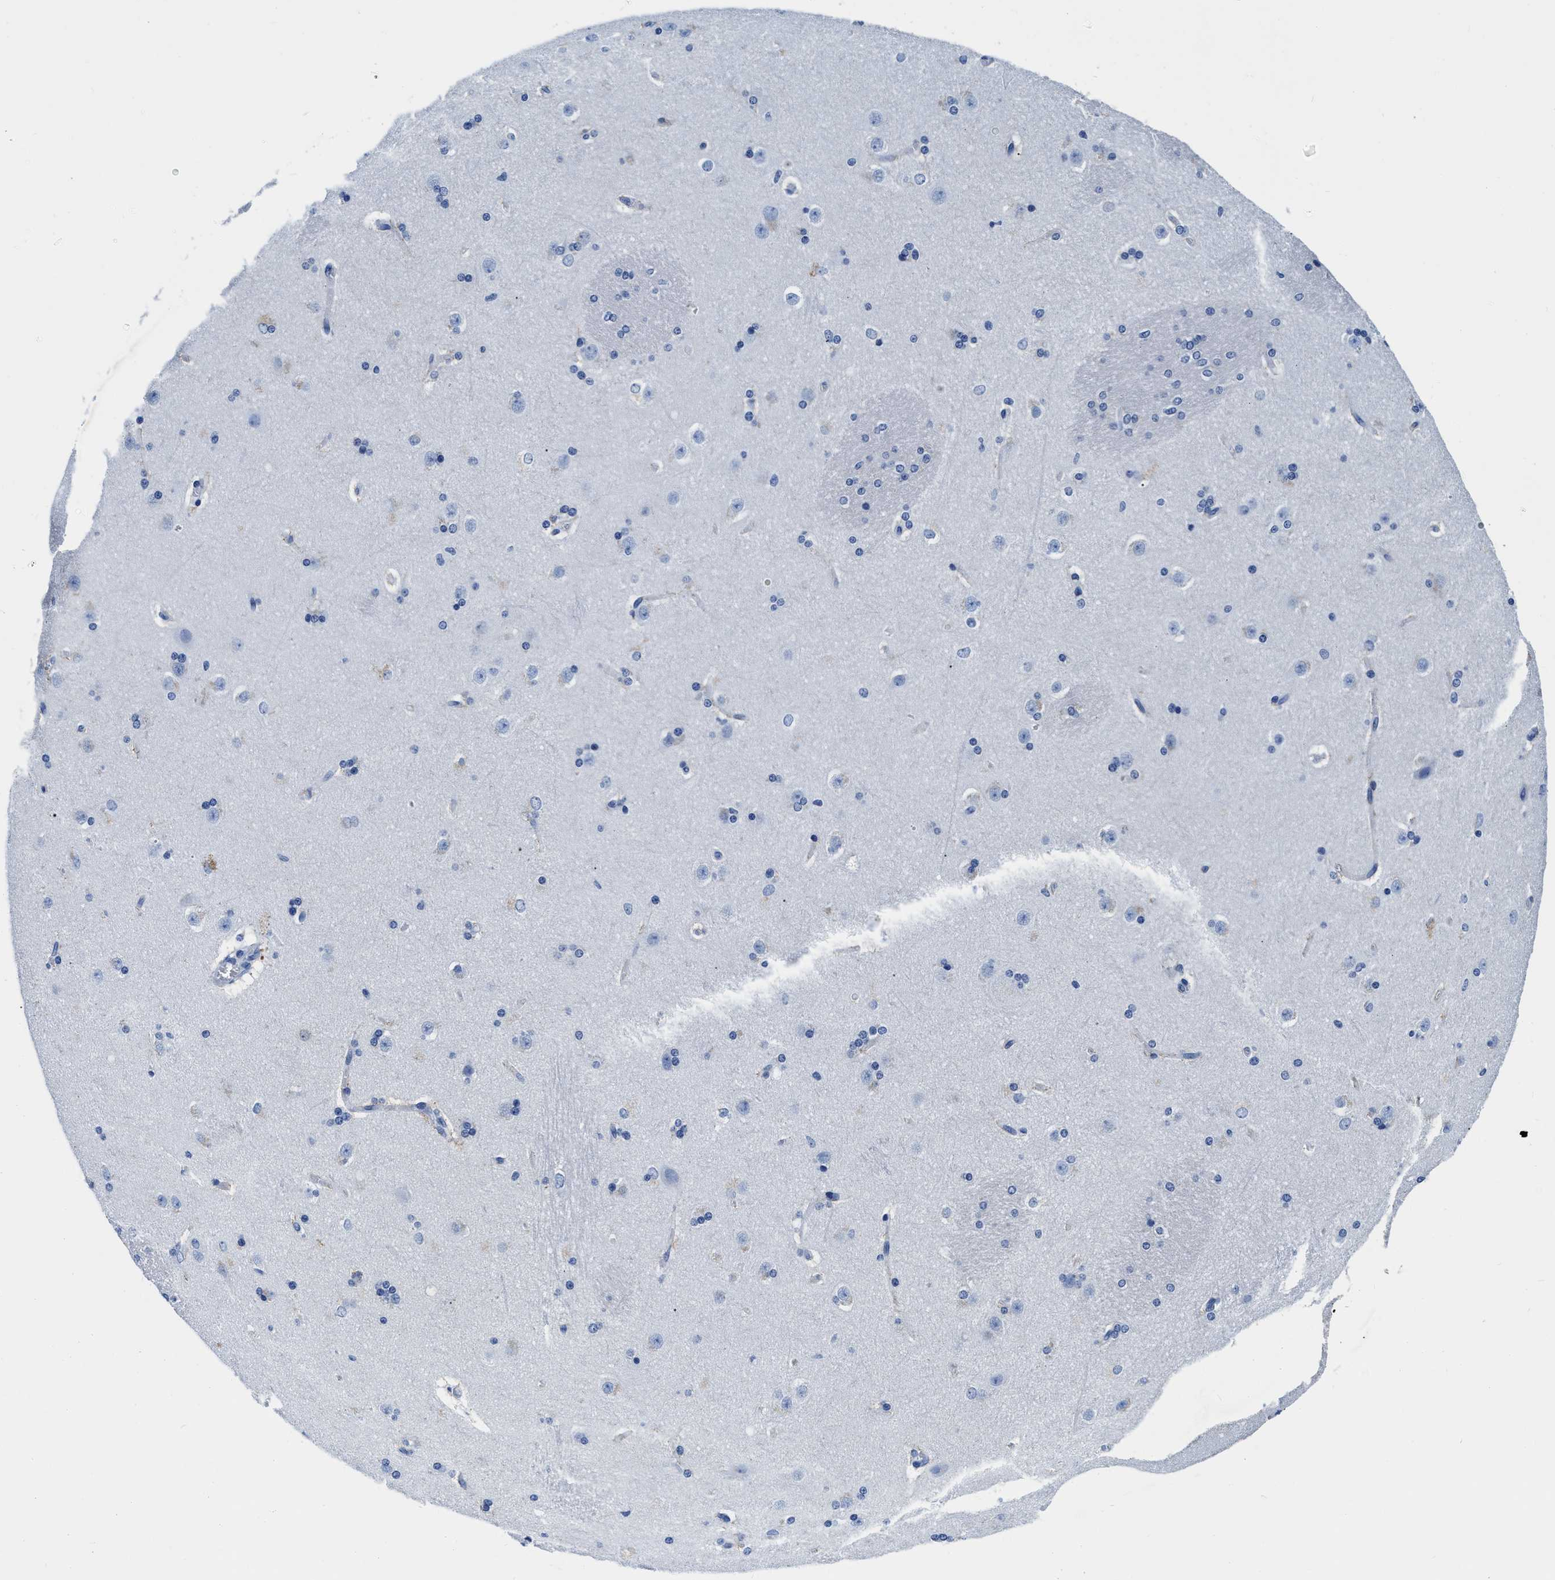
{"staining": {"intensity": "negative", "quantity": "none", "location": "none"}, "tissue": "caudate", "cell_type": "Glial cells", "image_type": "normal", "snomed": [{"axis": "morphology", "description": "Normal tissue, NOS"}, {"axis": "topography", "description": "Lateral ventricle wall"}], "caption": "The immunohistochemistry image has no significant expression in glial cells of caudate.", "gene": "CER1", "patient": {"sex": "female", "age": 19}}